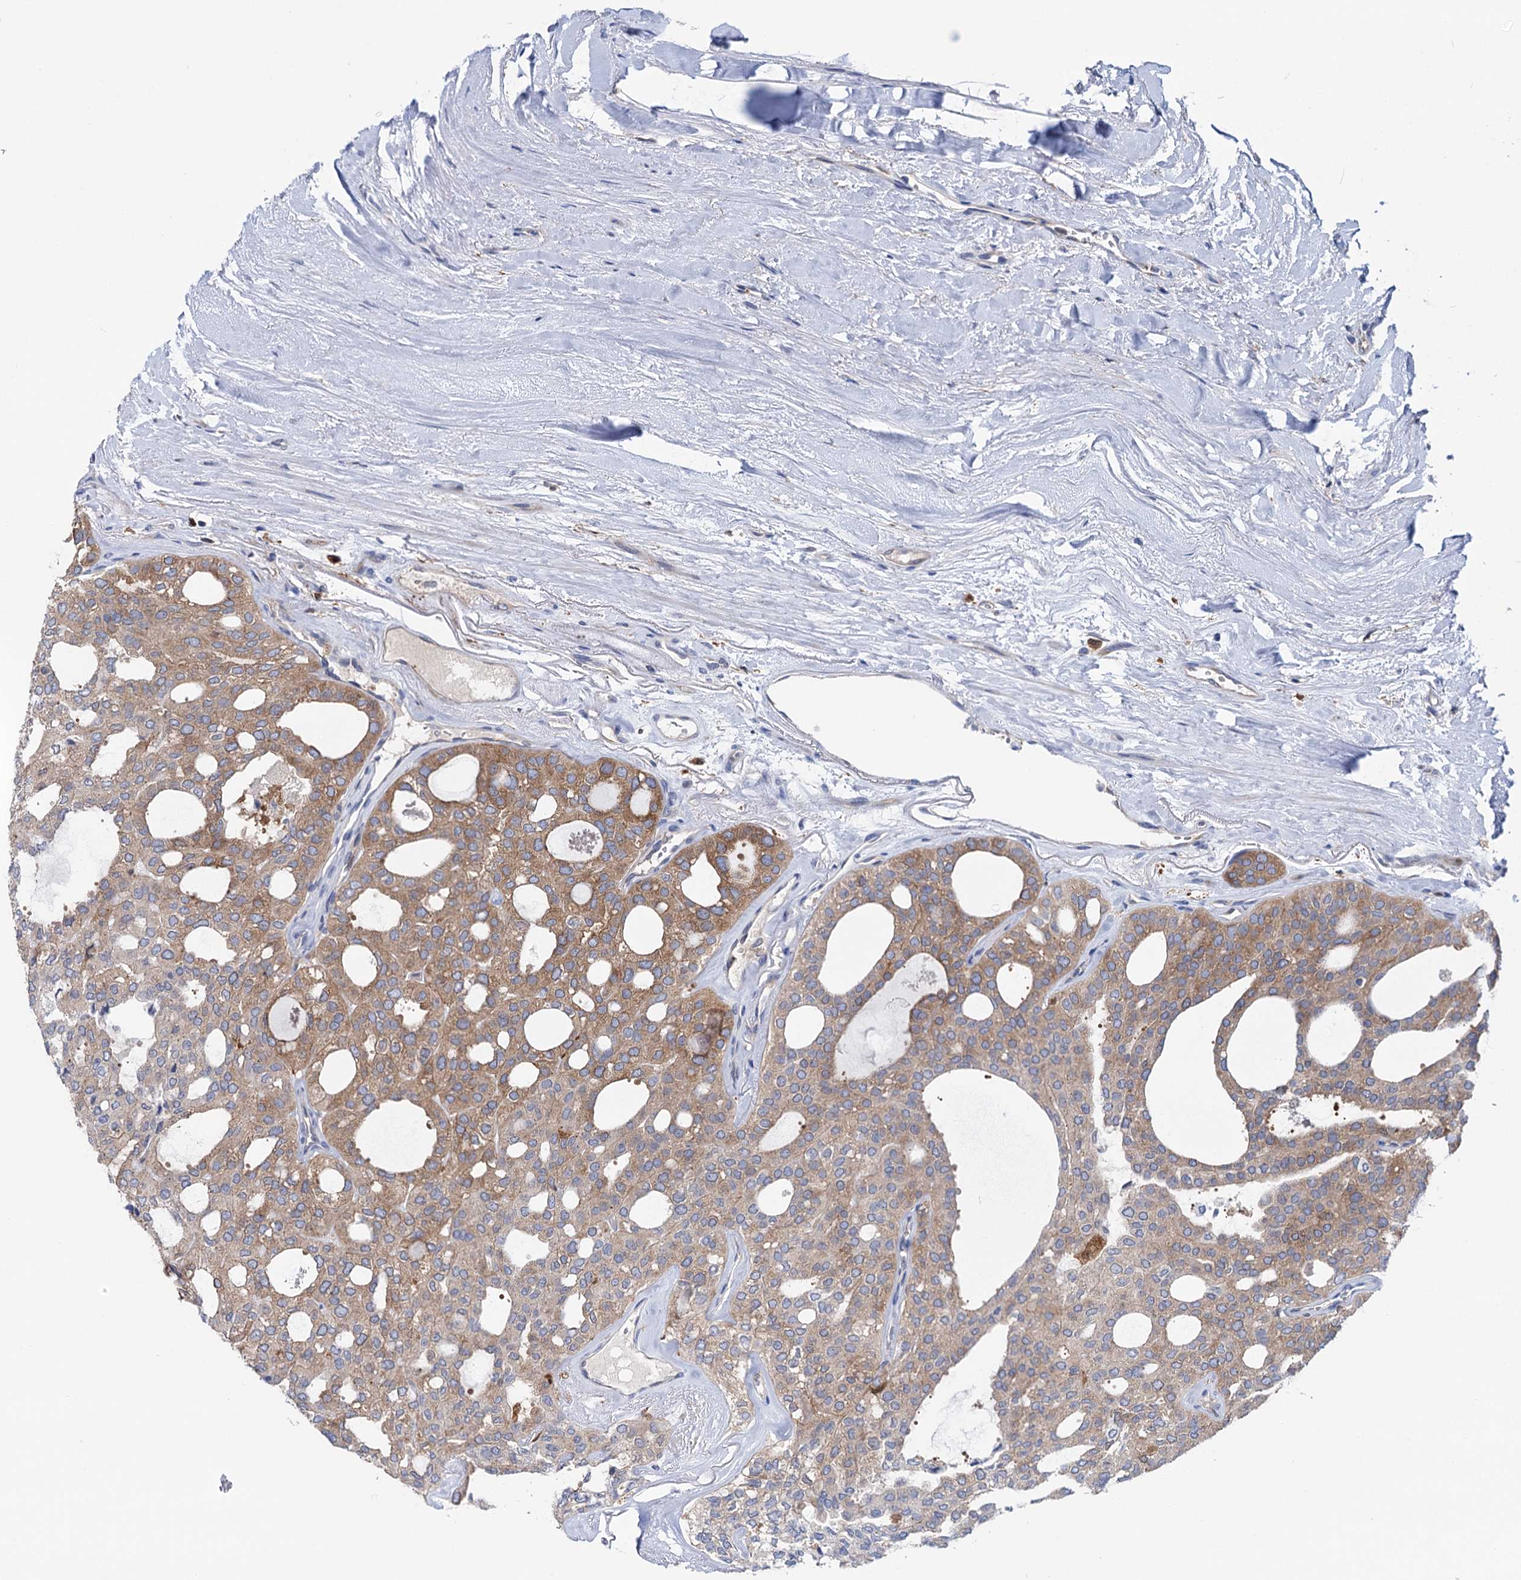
{"staining": {"intensity": "moderate", "quantity": "25%-75%", "location": "cytoplasmic/membranous"}, "tissue": "thyroid cancer", "cell_type": "Tumor cells", "image_type": "cancer", "snomed": [{"axis": "morphology", "description": "Follicular adenoma carcinoma, NOS"}, {"axis": "topography", "description": "Thyroid gland"}], "caption": "Immunohistochemistry of human follicular adenoma carcinoma (thyroid) demonstrates medium levels of moderate cytoplasmic/membranous expression in about 25%-75% of tumor cells.", "gene": "ZNRD2", "patient": {"sex": "male", "age": 75}}